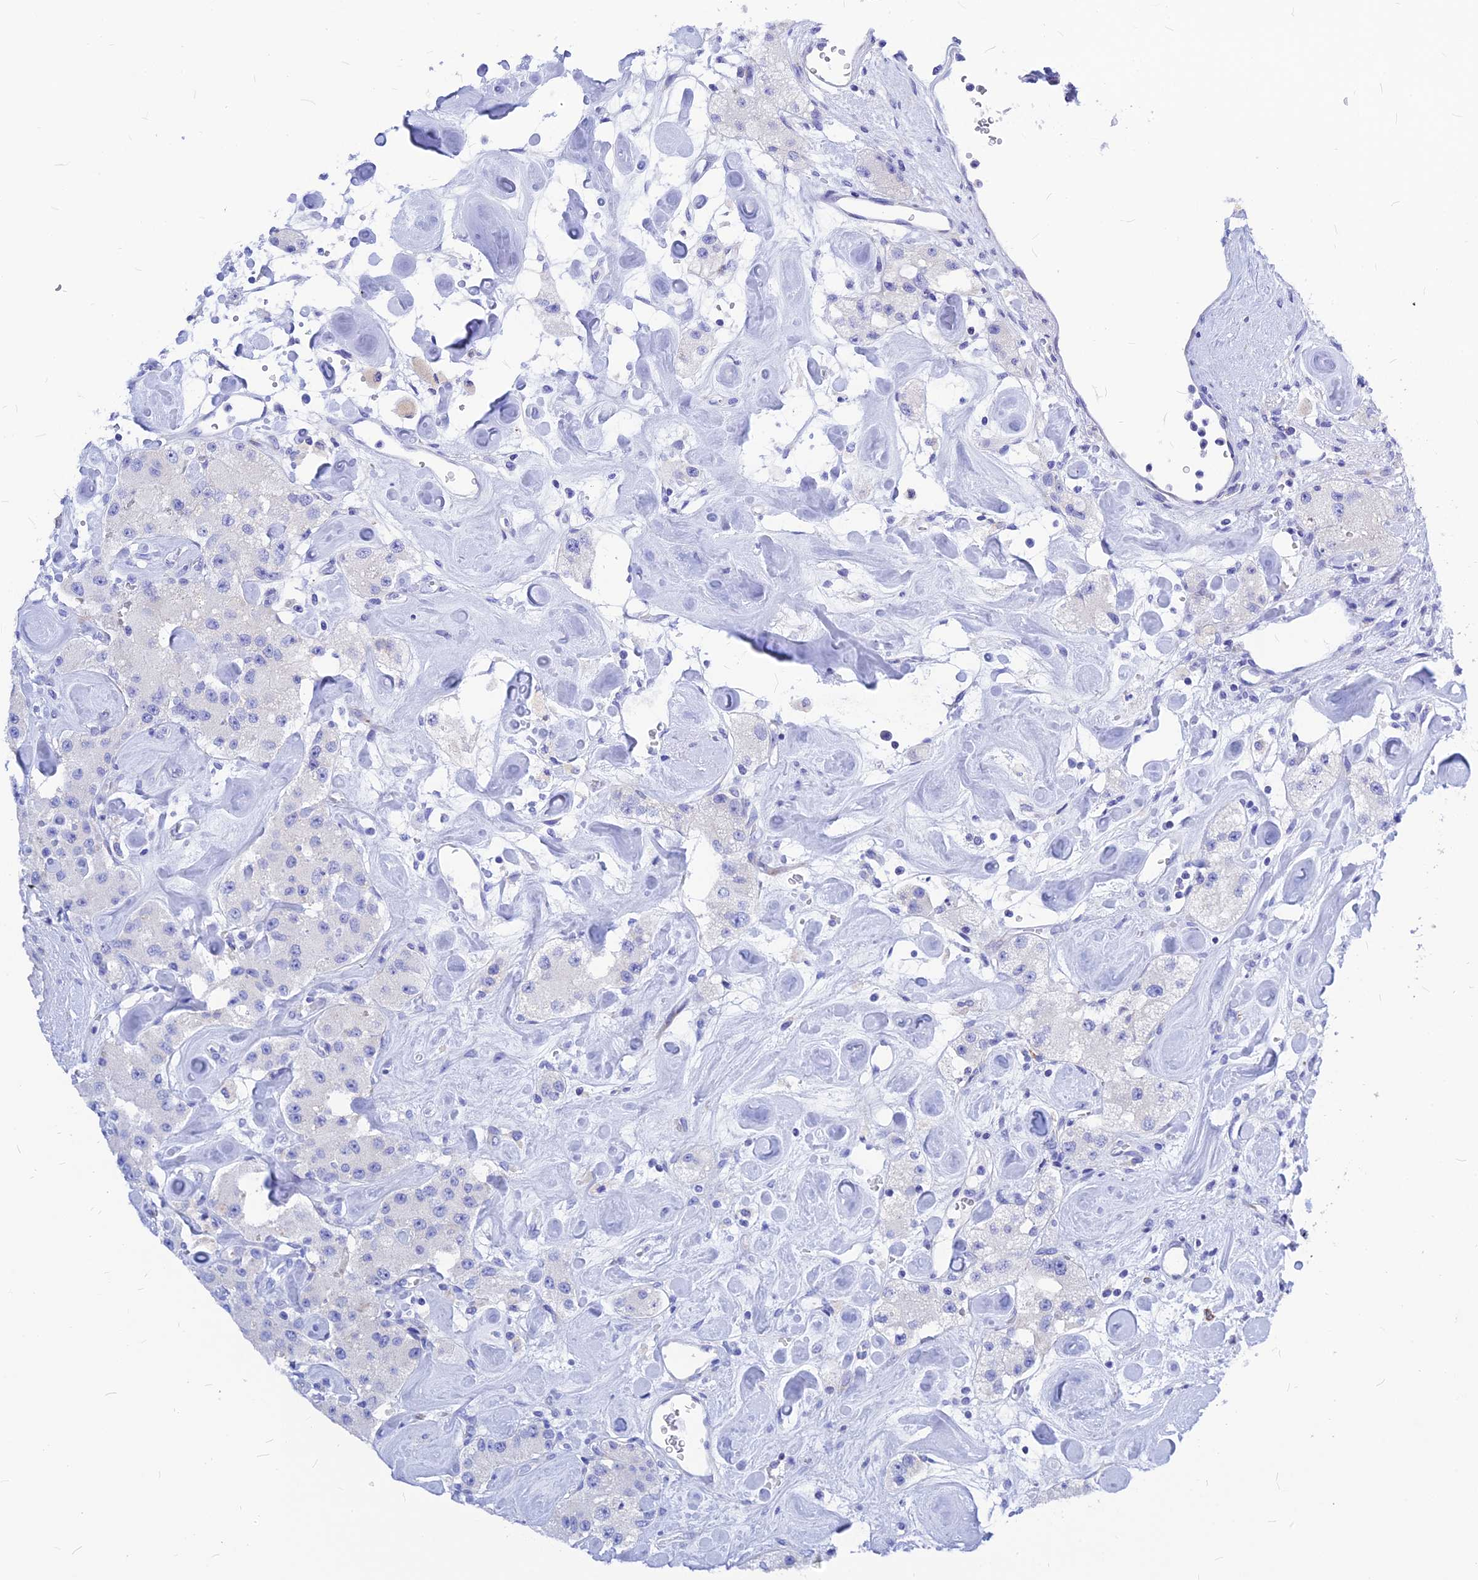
{"staining": {"intensity": "negative", "quantity": "none", "location": "none"}, "tissue": "carcinoid", "cell_type": "Tumor cells", "image_type": "cancer", "snomed": [{"axis": "morphology", "description": "Carcinoid, malignant, NOS"}, {"axis": "topography", "description": "Pancreas"}], "caption": "An immunohistochemistry photomicrograph of carcinoid is shown. There is no staining in tumor cells of carcinoid.", "gene": "CNOT6", "patient": {"sex": "male", "age": 41}}